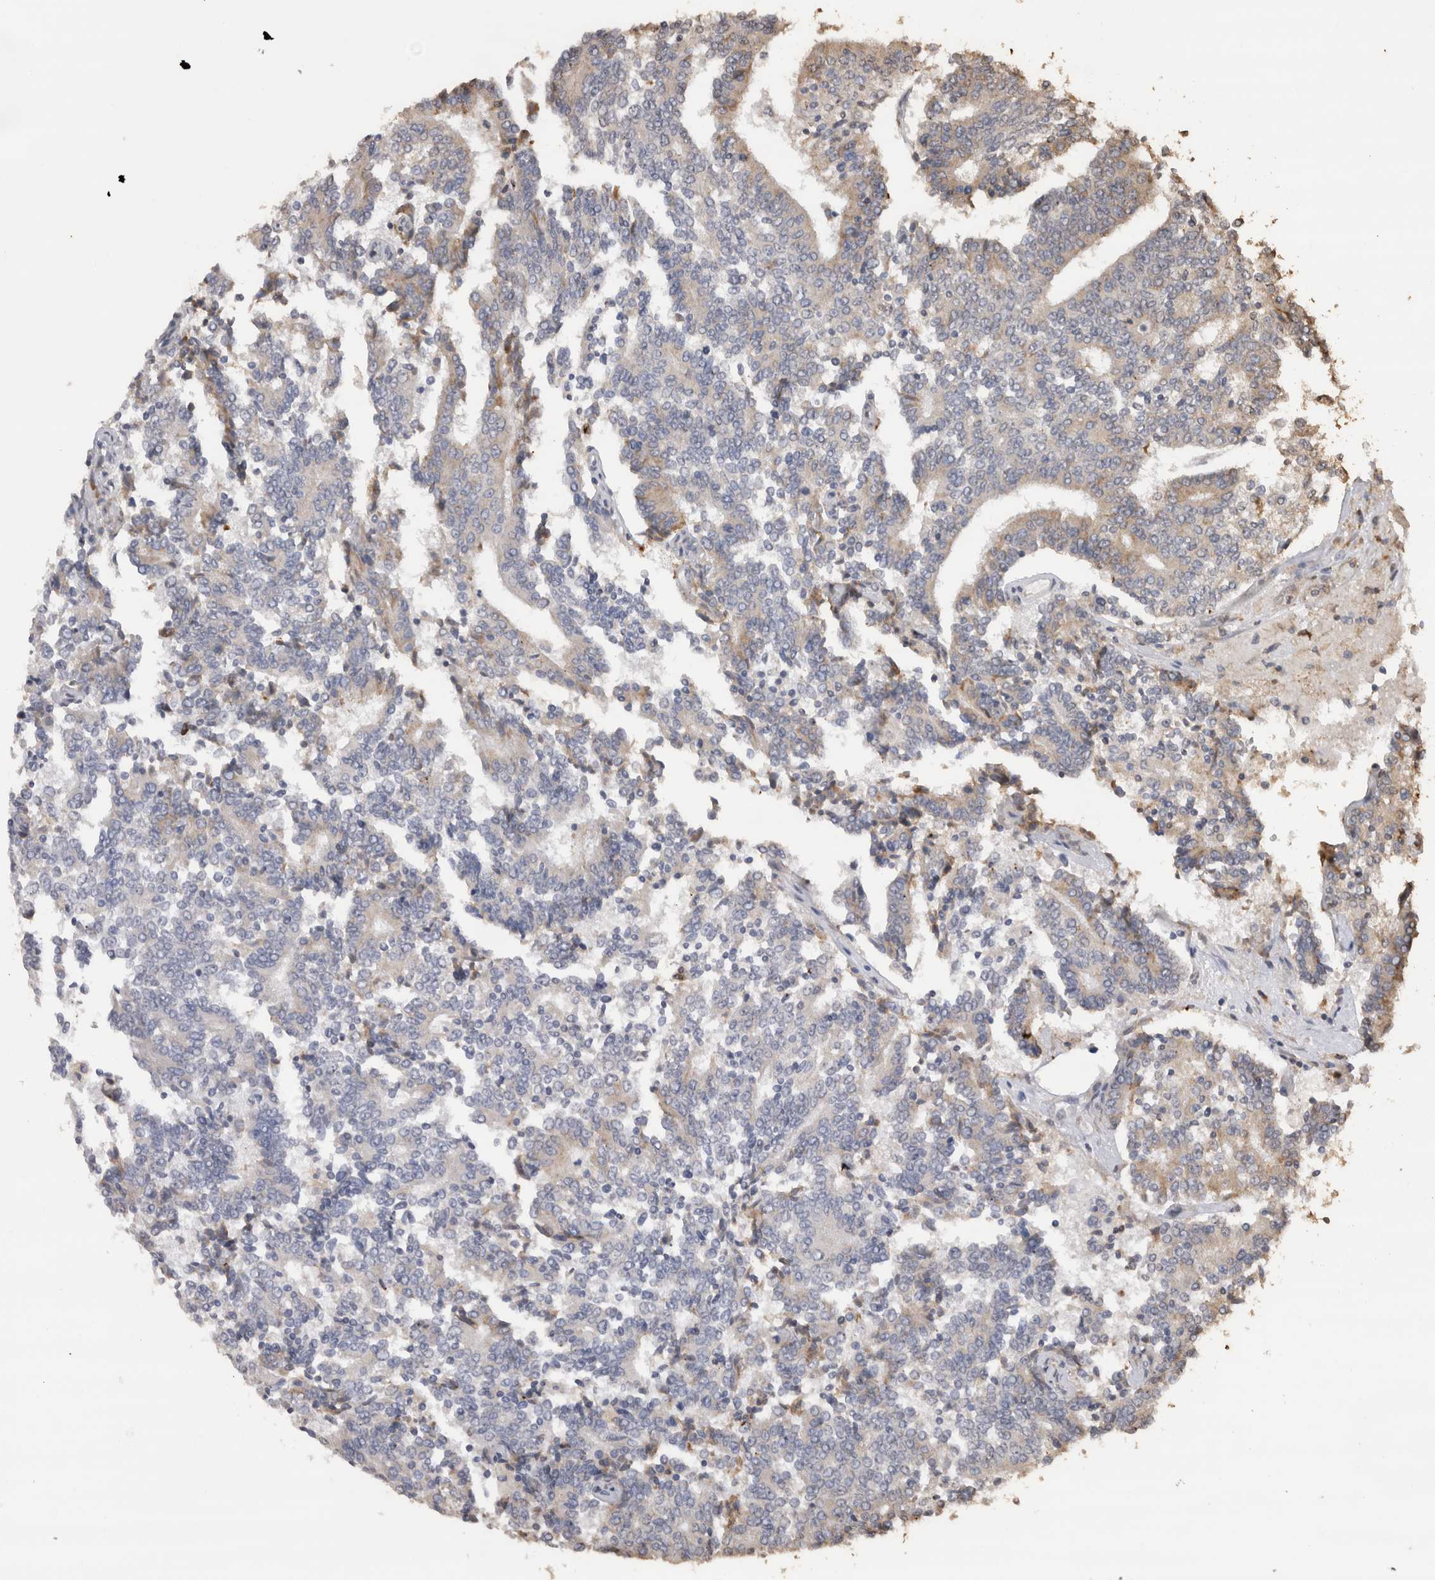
{"staining": {"intensity": "weak", "quantity": "<25%", "location": "cytoplasmic/membranous"}, "tissue": "prostate cancer", "cell_type": "Tumor cells", "image_type": "cancer", "snomed": [{"axis": "morphology", "description": "Normal tissue, NOS"}, {"axis": "morphology", "description": "Adenocarcinoma, High grade"}, {"axis": "topography", "description": "Prostate"}, {"axis": "topography", "description": "Seminal veicle"}], "caption": "An image of human prostate cancer is negative for staining in tumor cells. (Stains: DAB immunohistochemistry (IHC) with hematoxylin counter stain, Microscopy: brightfield microscopy at high magnification).", "gene": "CRELD2", "patient": {"sex": "male", "age": 55}}